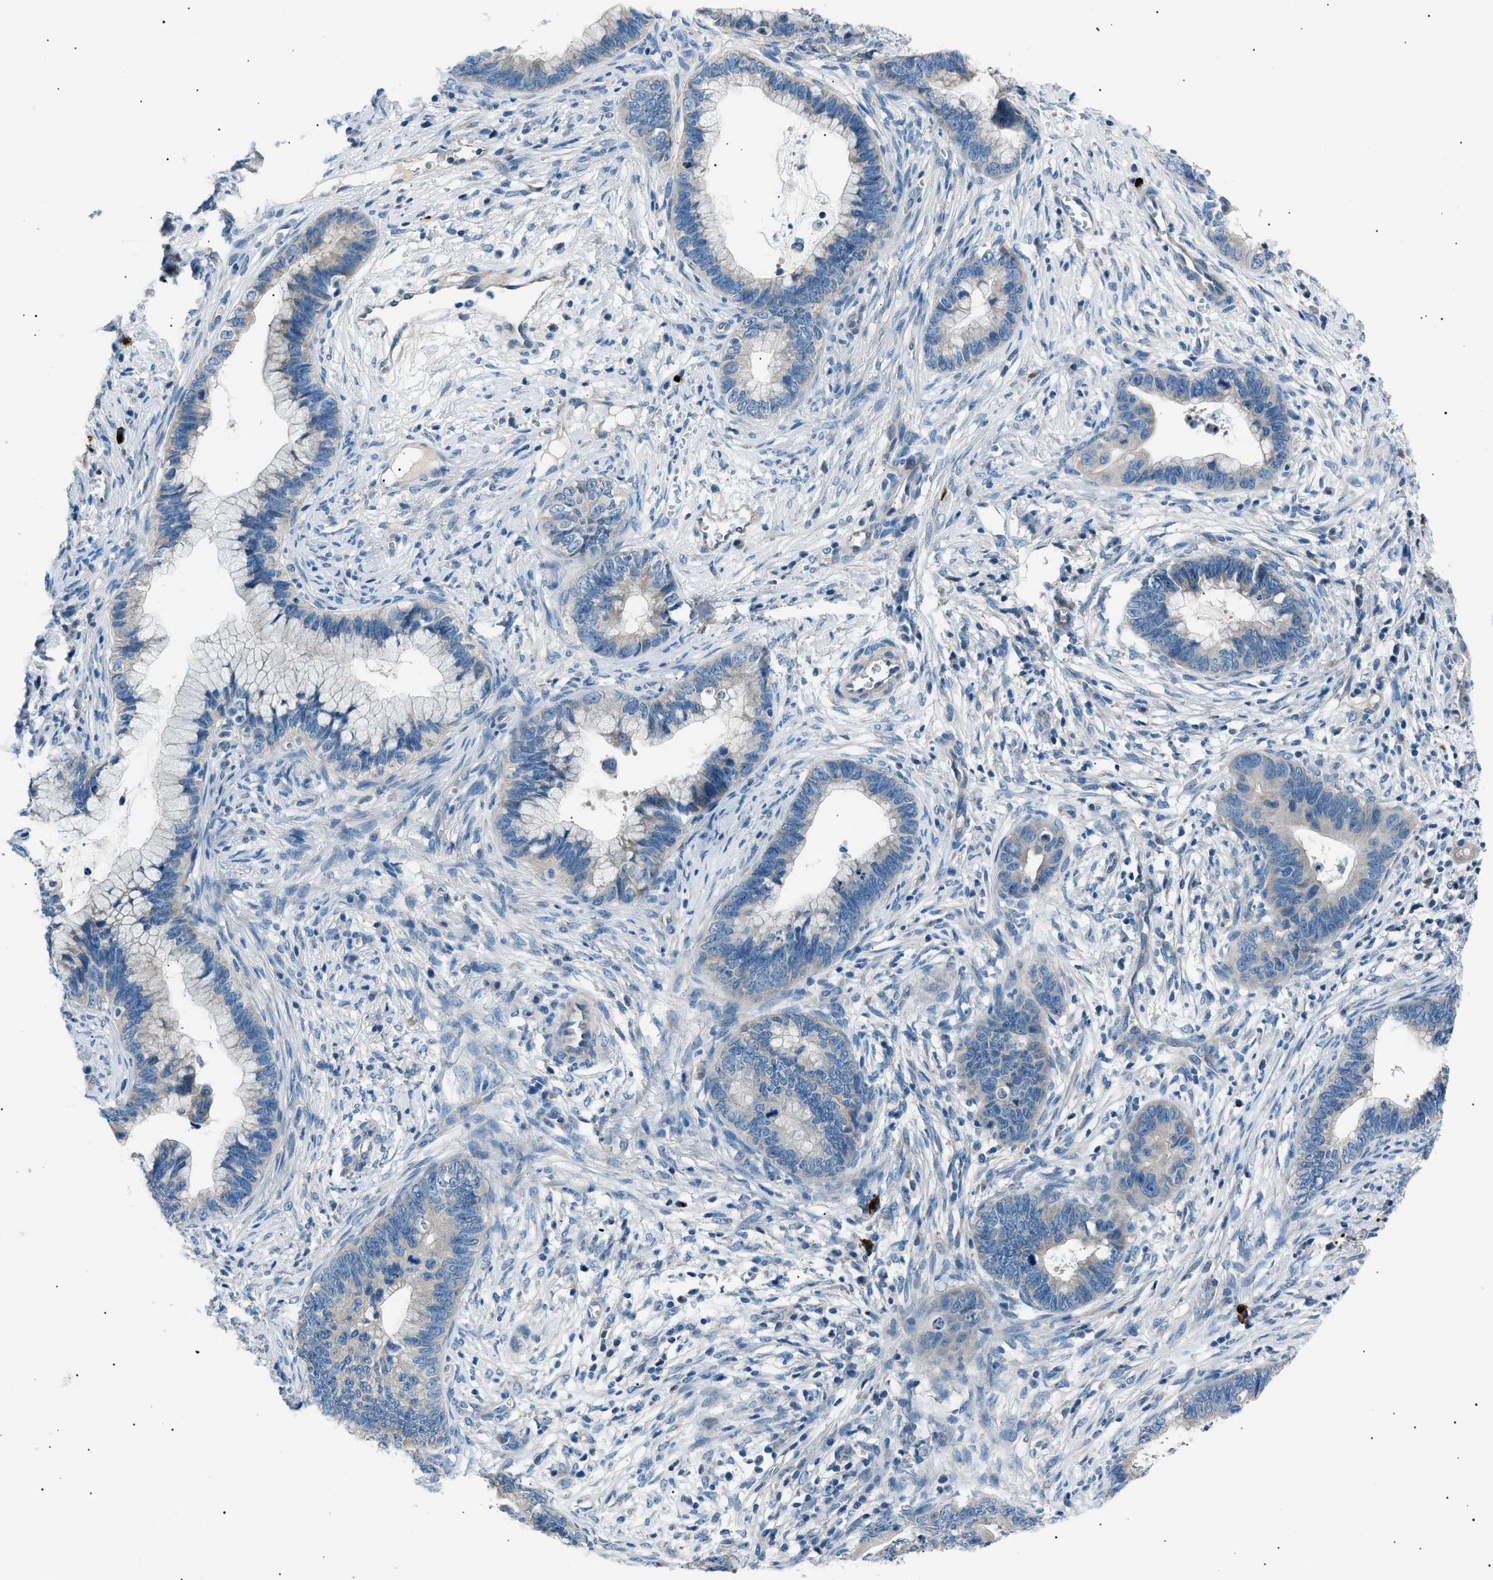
{"staining": {"intensity": "negative", "quantity": "none", "location": "none"}, "tissue": "cervical cancer", "cell_type": "Tumor cells", "image_type": "cancer", "snomed": [{"axis": "morphology", "description": "Adenocarcinoma, NOS"}, {"axis": "topography", "description": "Cervix"}], "caption": "Micrograph shows no significant protein positivity in tumor cells of adenocarcinoma (cervical). (Immunohistochemistry, brightfield microscopy, high magnification).", "gene": "LRRC37B", "patient": {"sex": "female", "age": 44}}